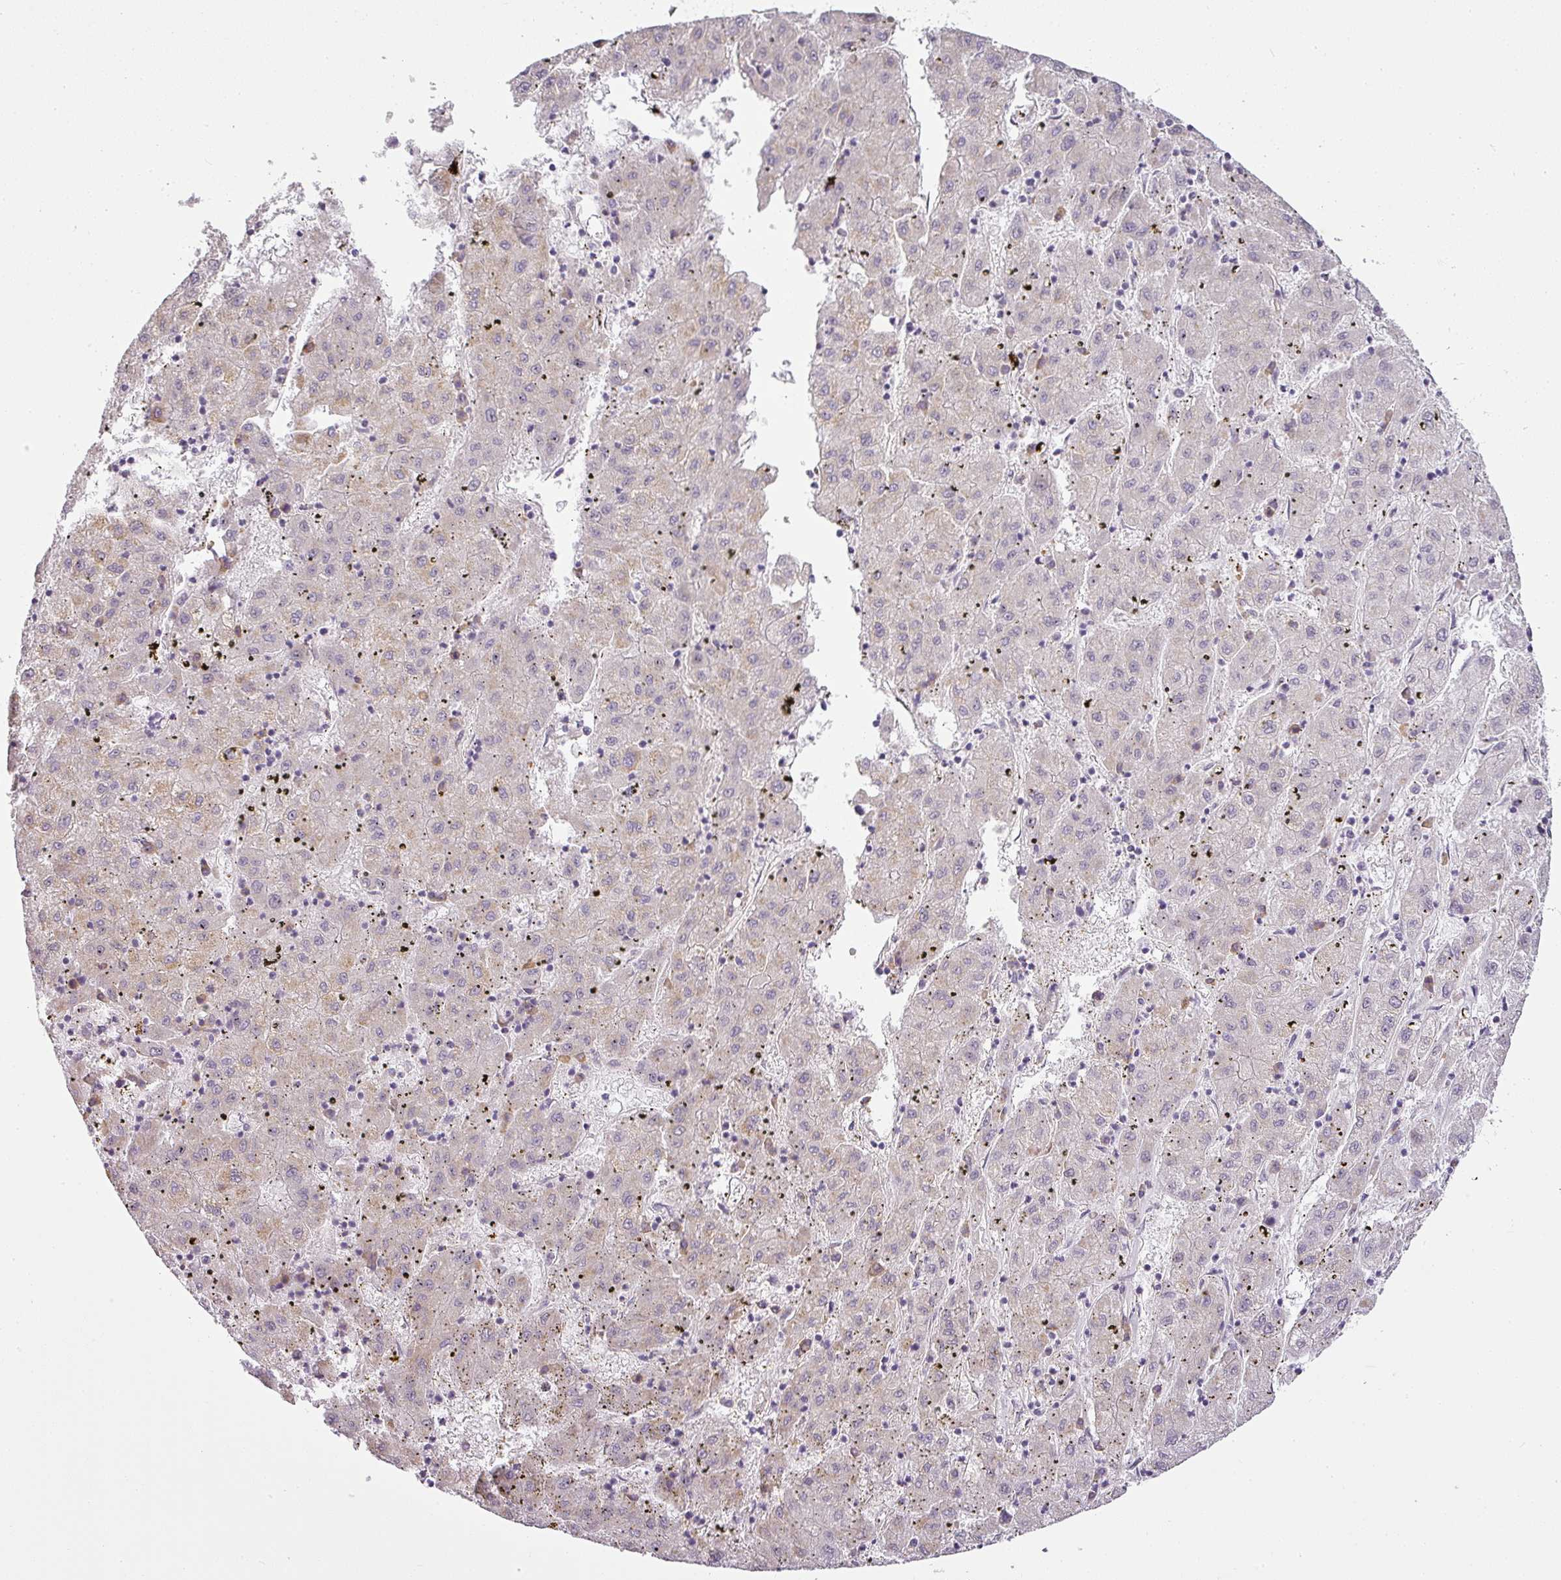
{"staining": {"intensity": "weak", "quantity": "<25%", "location": "cytoplasmic/membranous"}, "tissue": "liver cancer", "cell_type": "Tumor cells", "image_type": "cancer", "snomed": [{"axis": "morphology", "description": "Carcinoma, Hepatocellular, NOS"}, {"axis": "topography", "description": "Liver"}], "caption": "This is a photomicrograph of immunohistochemistry (IHC) staining of liver cancer, which shows no staining in tumor cells.", "gene": "LY75", "patient": {"sex": "male", "age": 72}}